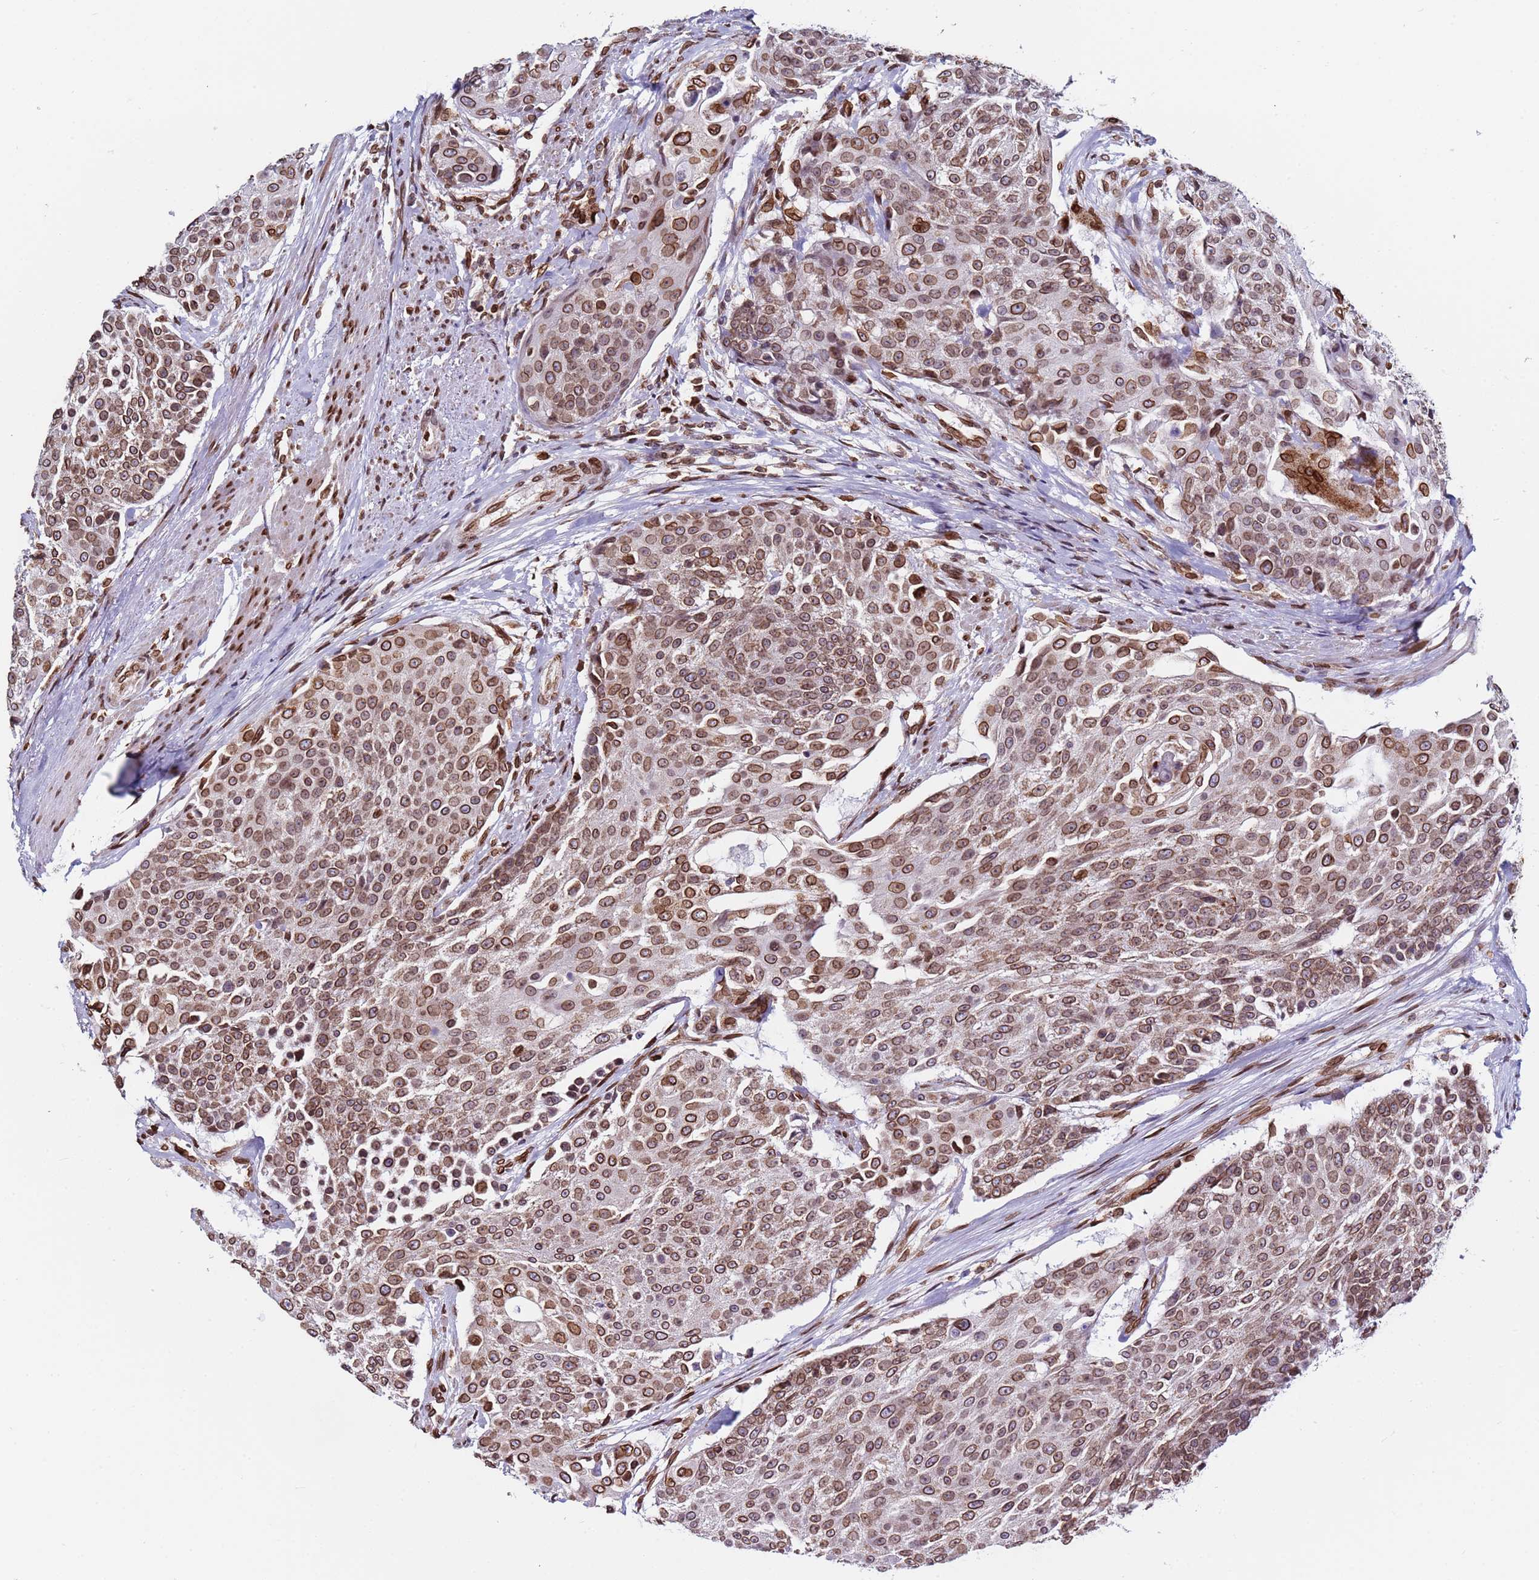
{"staining": {"intensity": "moderate", "quantity": ">75%", "location": "cytoplasmic/membranous,nuclear"}, "tissue": "urothelial cancer", "cell_type": "Tumor cells", "image_type": "cancer", "snomed": [{"axis": "morphology", "description": "Urothelial carcinoma, High grade"}, {"axis": "topography", "description": "Urinary bladder"}], "caption": "About >75% of tumor cells in human urothelial cancer exhibit moderate cytoplasmic/membranous and nuclear protein positivity as visualized by brown immunohistochemical staining.", "gene": "TOR1AIP1", "patient": {"sex": "female", "age": 63}}